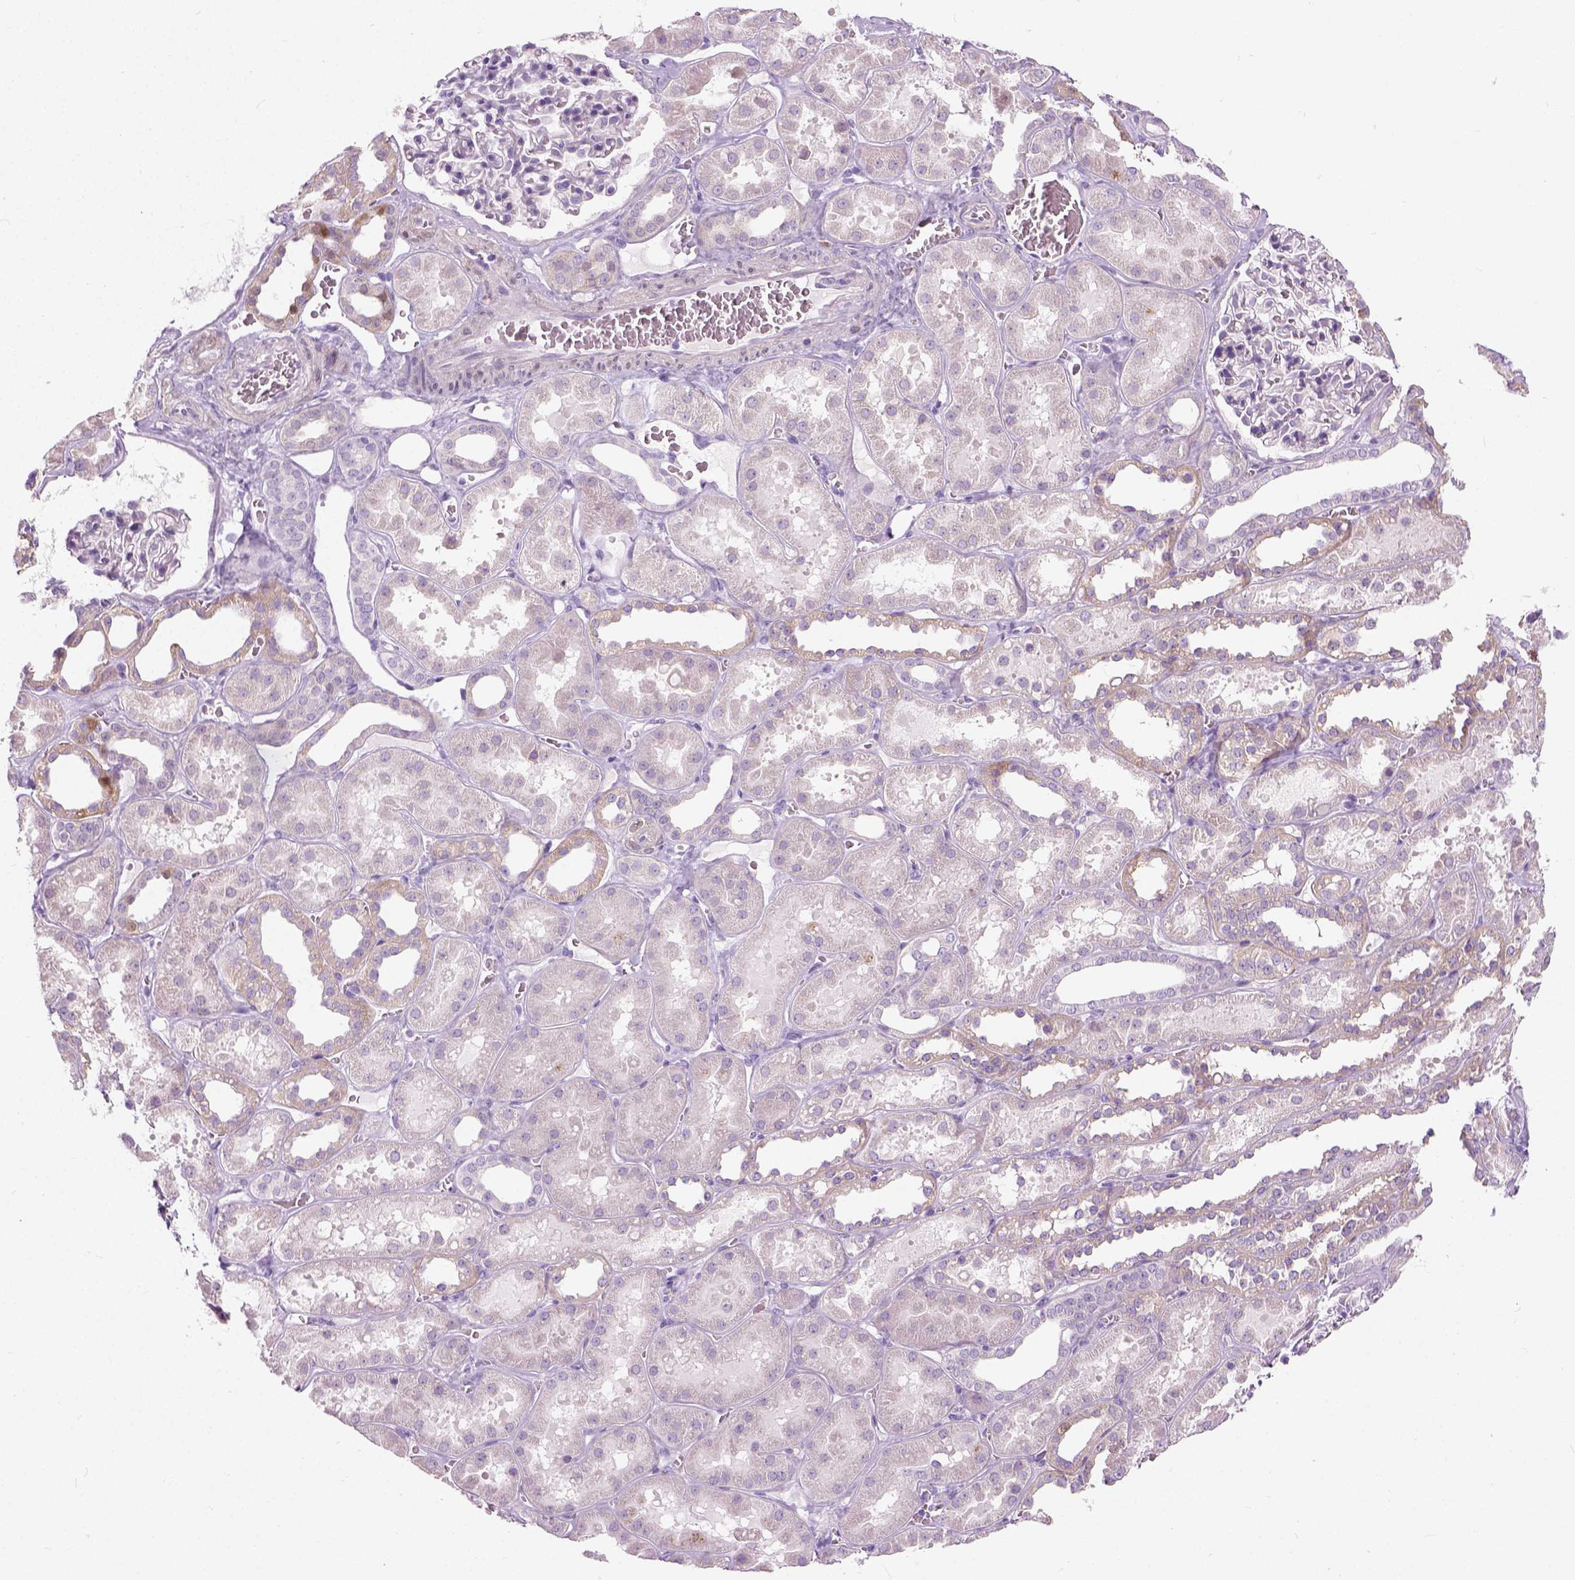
{"staining": {"intensity": "negative", "quantity": "none", "location": "none"}, "tissue": "kidney", "cell_type": "Cells in glomeruli", "image_type": "normal", "snomed": [{"axis": "morphology", "description": "Normal tissue, NOS"}, {"axis": "topography", "description": "Kidney"}], "caption": "DAB (3,3'-diaminobenzidine) immunohistochemical staining of benign human kidney reveals no significant positivity in cells in glomeruli. Nuclei are stained in blue.", "gene": "TRIM72", "patient": {"sex": "female", "age": 41}}